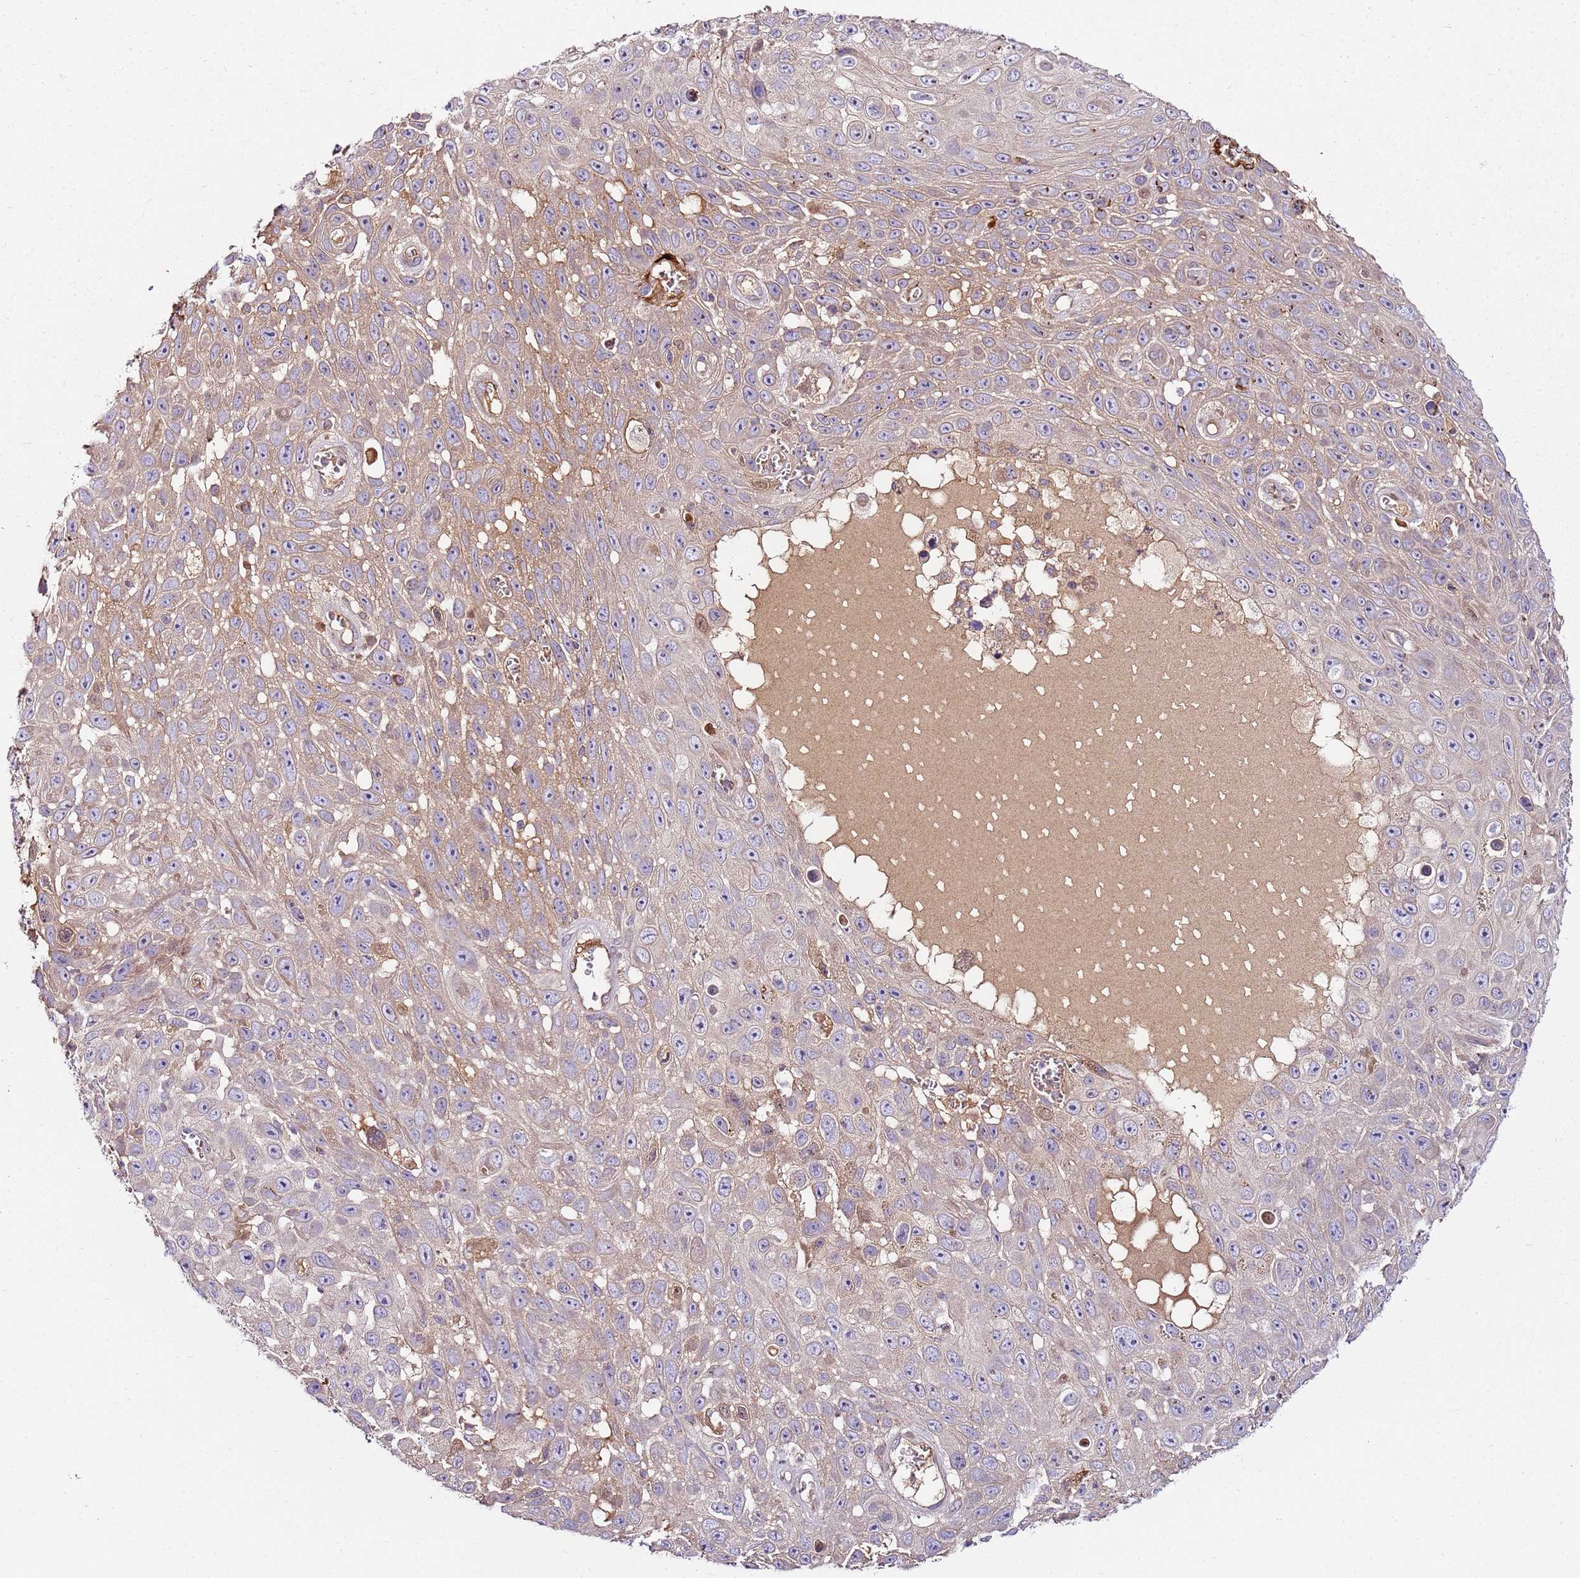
{"staining": {"intensity": "weak", "quantity": "25%-75%", "location": "cytoplasmic/membranous"}, "tissue": "skin cancer", "cell_type": "Tumor cells", "image_type": "cancer", "snomed": [{"axis": "morphology", "description": "Squamous cell carcinoma, NOS"}, {"axis": "topography", "description": "Skin"}], "caption": "The histopathology image demonstrates immunohistochemical staining of skin cancer (squamous cell carcinoma). There is weak cytoplasmic/membranous positivity is present in about 25%-75% of tumor cells. (Stains: DAB (3,3'-diaminobenzidine) in brown, nuclei in blue, Microscopy: brightfield microscopy at high magnification).", "gene": "KRTAP21-3", "patient": {"sex": "male", "age": 82}}